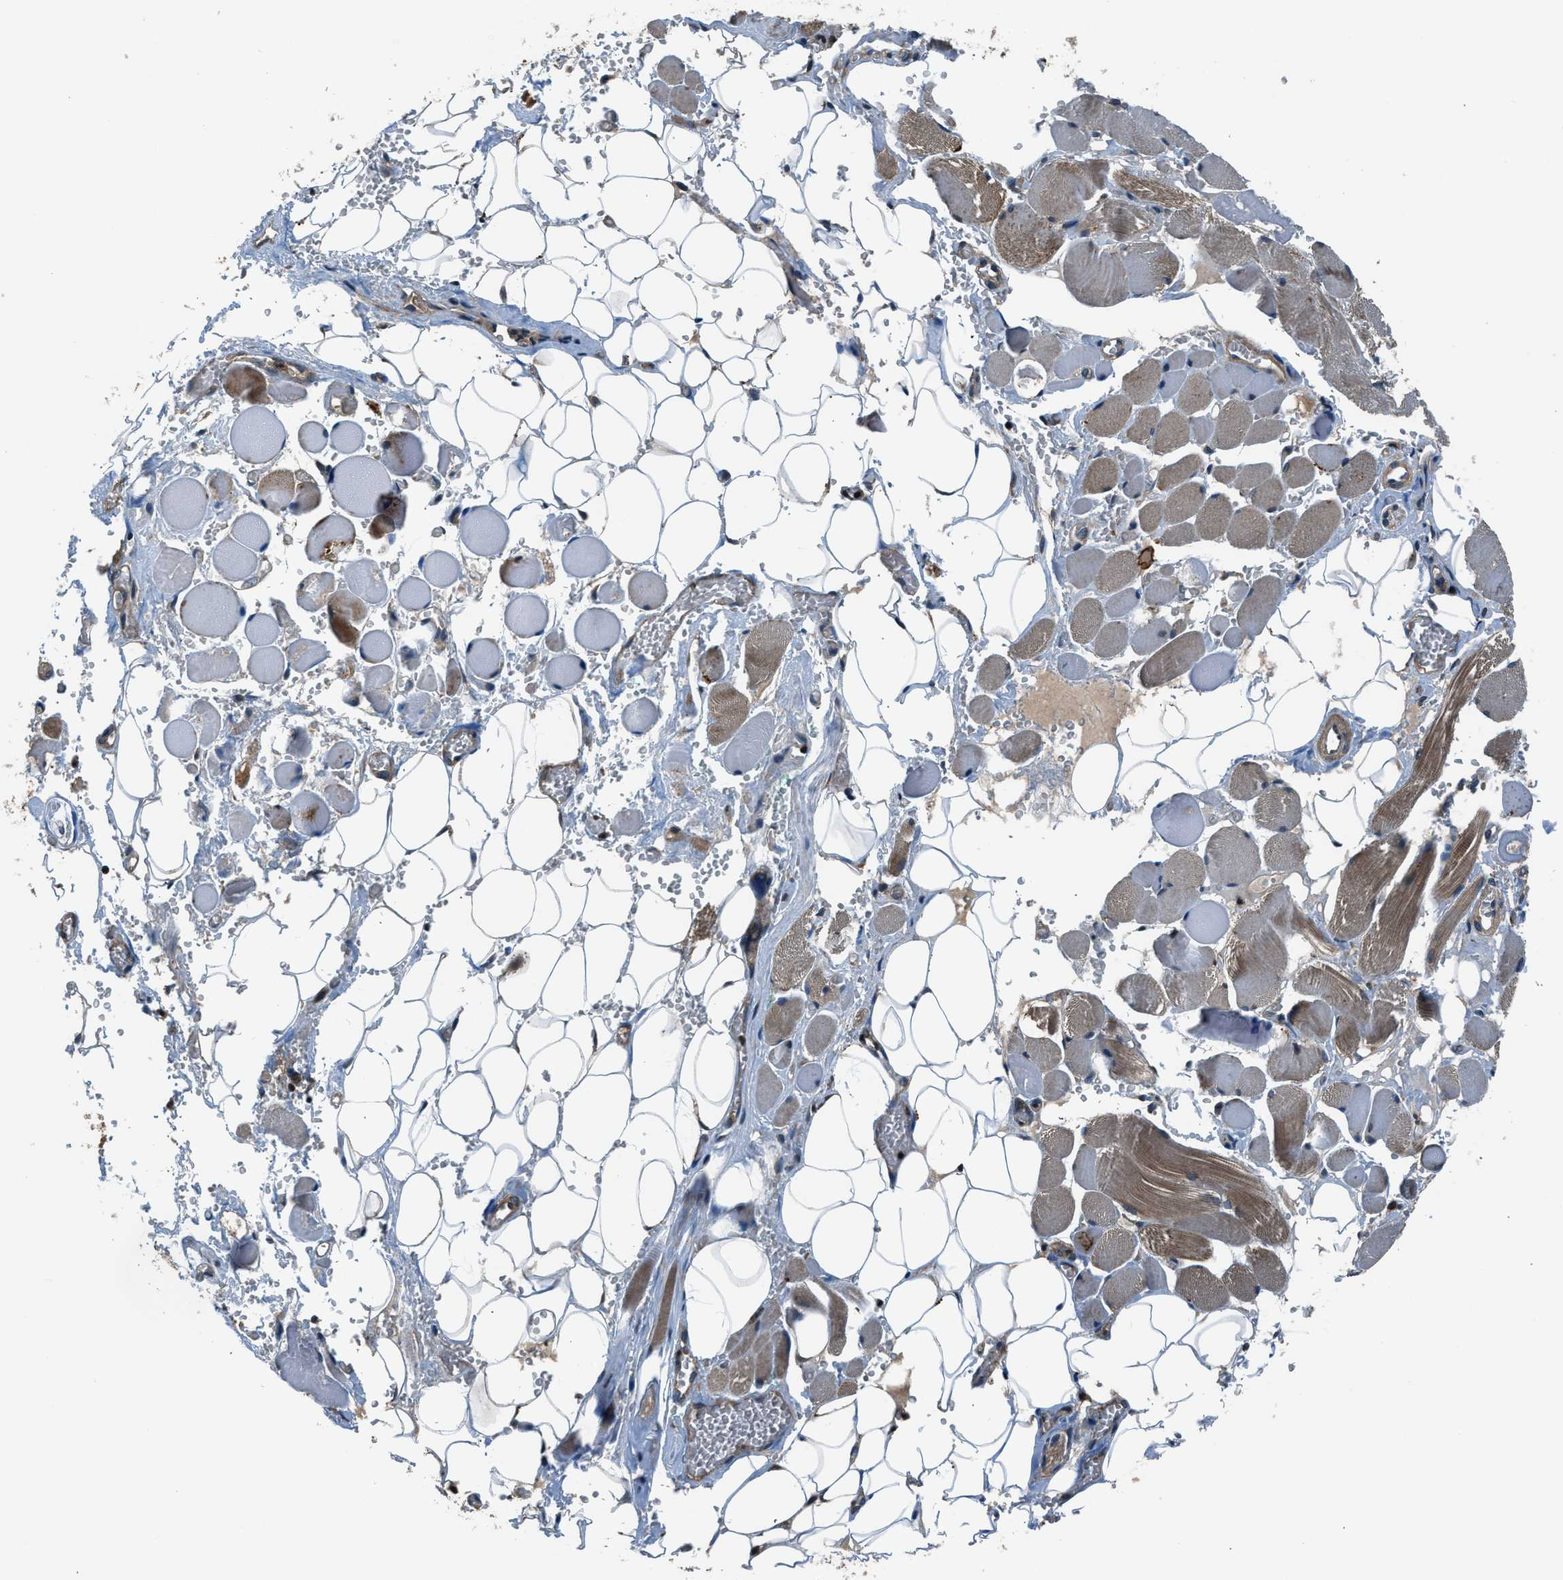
{"staining": {"intensity": "weak", "quantity": ">75%", "location": "cytoplasmic/membranous"}, "tissue": "adipose tissue", "cell_type": "Adipocytes", "image_type": "normal", "snomed": [{"axis": "morphology", "description": "Squamous cell carcinoma, NOS"}, {"axis": "topography", "description": "Oral tissue"}, {"axis": "topography", "description": "Head-Neck"}], "caption": "Protein staining shows weak cytoplasmic/membranous expression in approximately >75% of adipocytes in benign adipose tissue.", "gene": "ARHGEF11", "patient": {"sex": "female", "age": 50}}